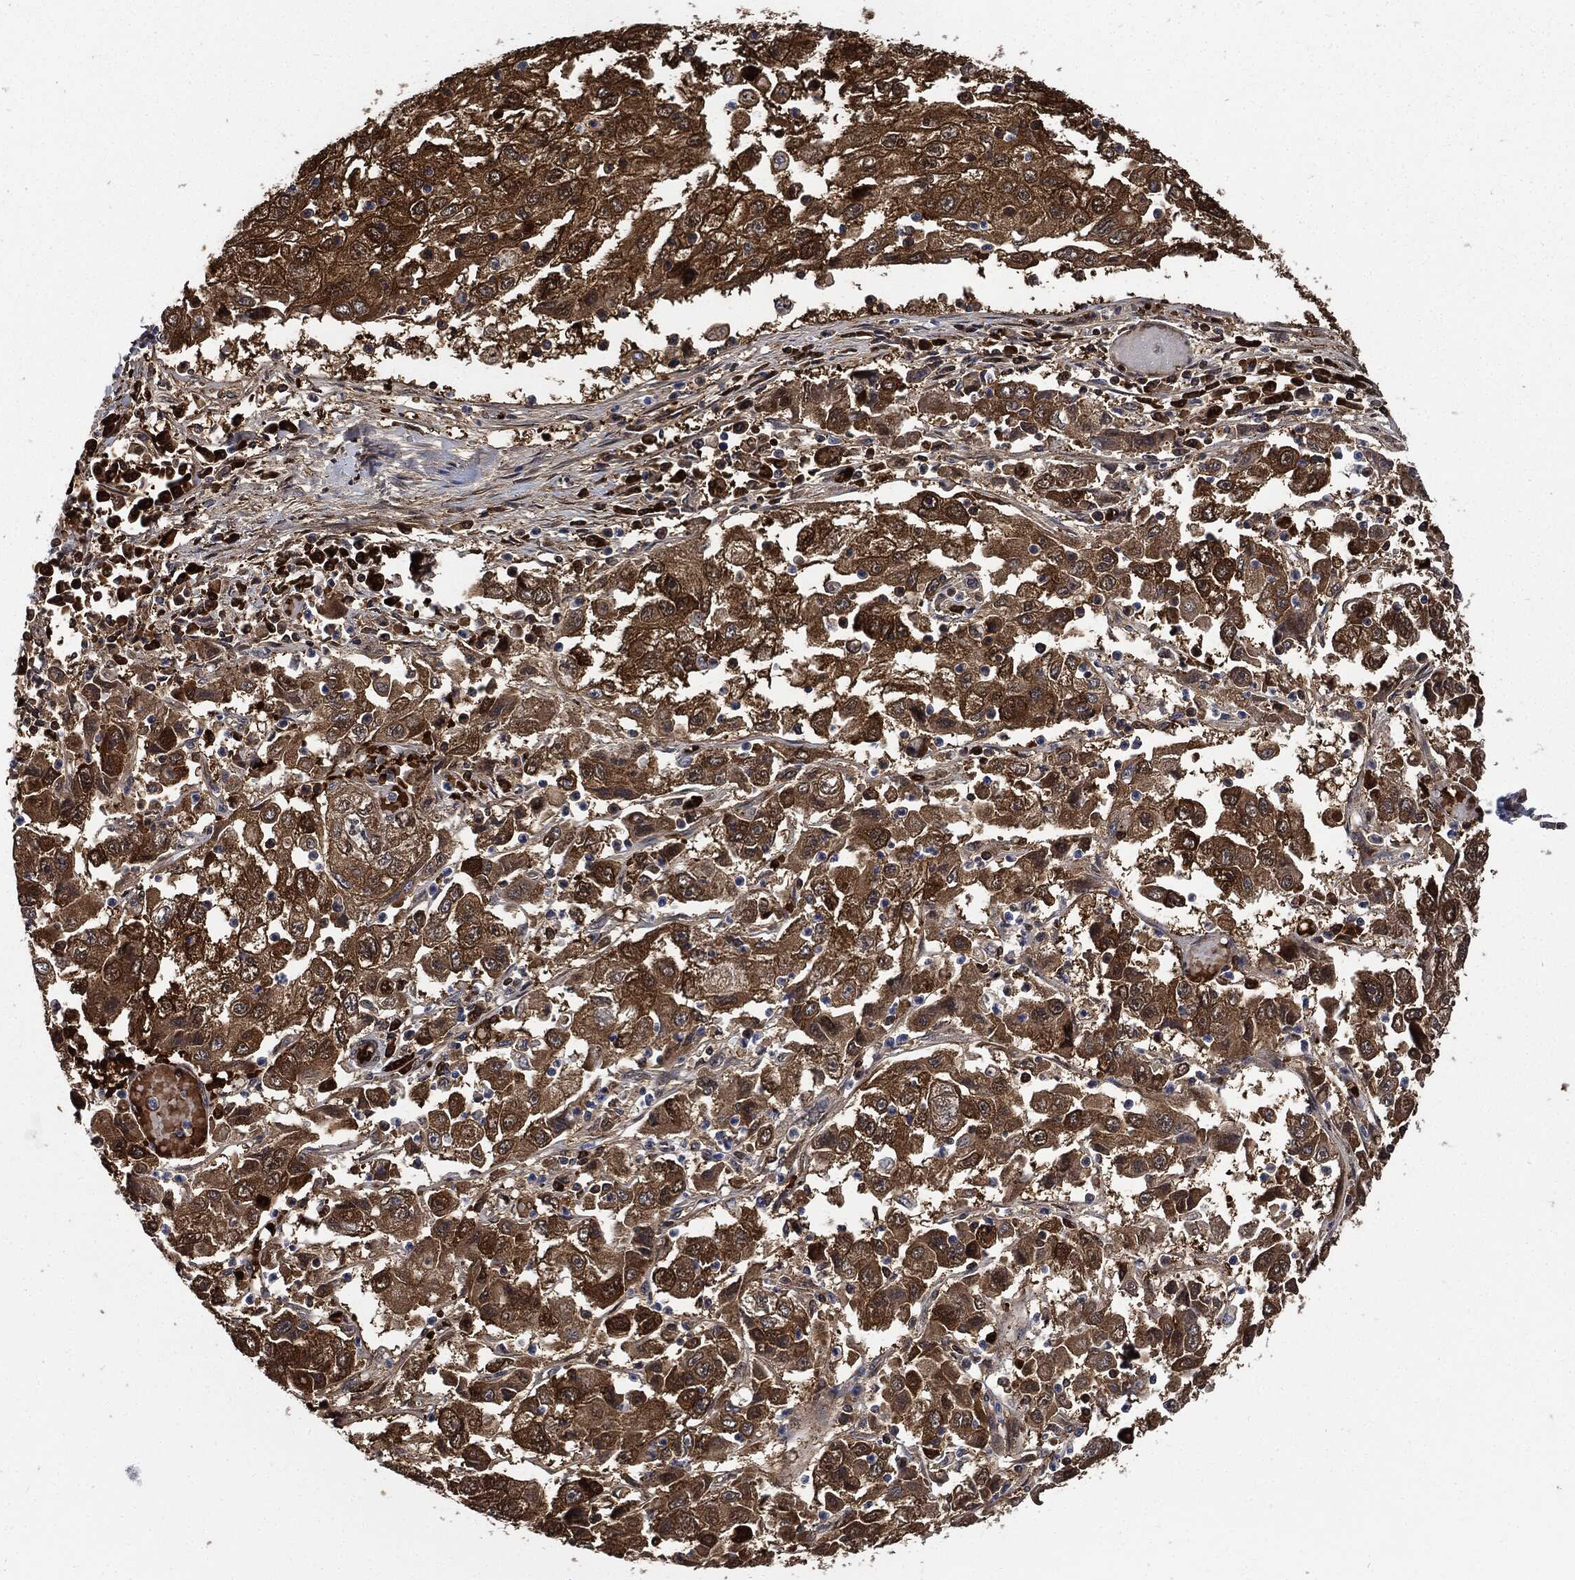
{"staining": {"intensity": "moderate", "quantity": ">75%", "location": "cytoplasmic/membranous"}, "tissue": "cervical cancer", "cell_type": "Tumor cells", "image_type": "cancer", "snomed": [{"axis": "morphology", "description": "Squamous cell carcinoma, NOS"}, {"axis": "topography", "description": "Cervix"}], "caption": "Squamous cell carcinoma (cervical) stained with a brown dye exhibits moderate cytoplasmic/membranous positive positivity in about >75% of tumor cells.", "gene": "PRDX2", "patient": {"sex": "female", "age": 36}}